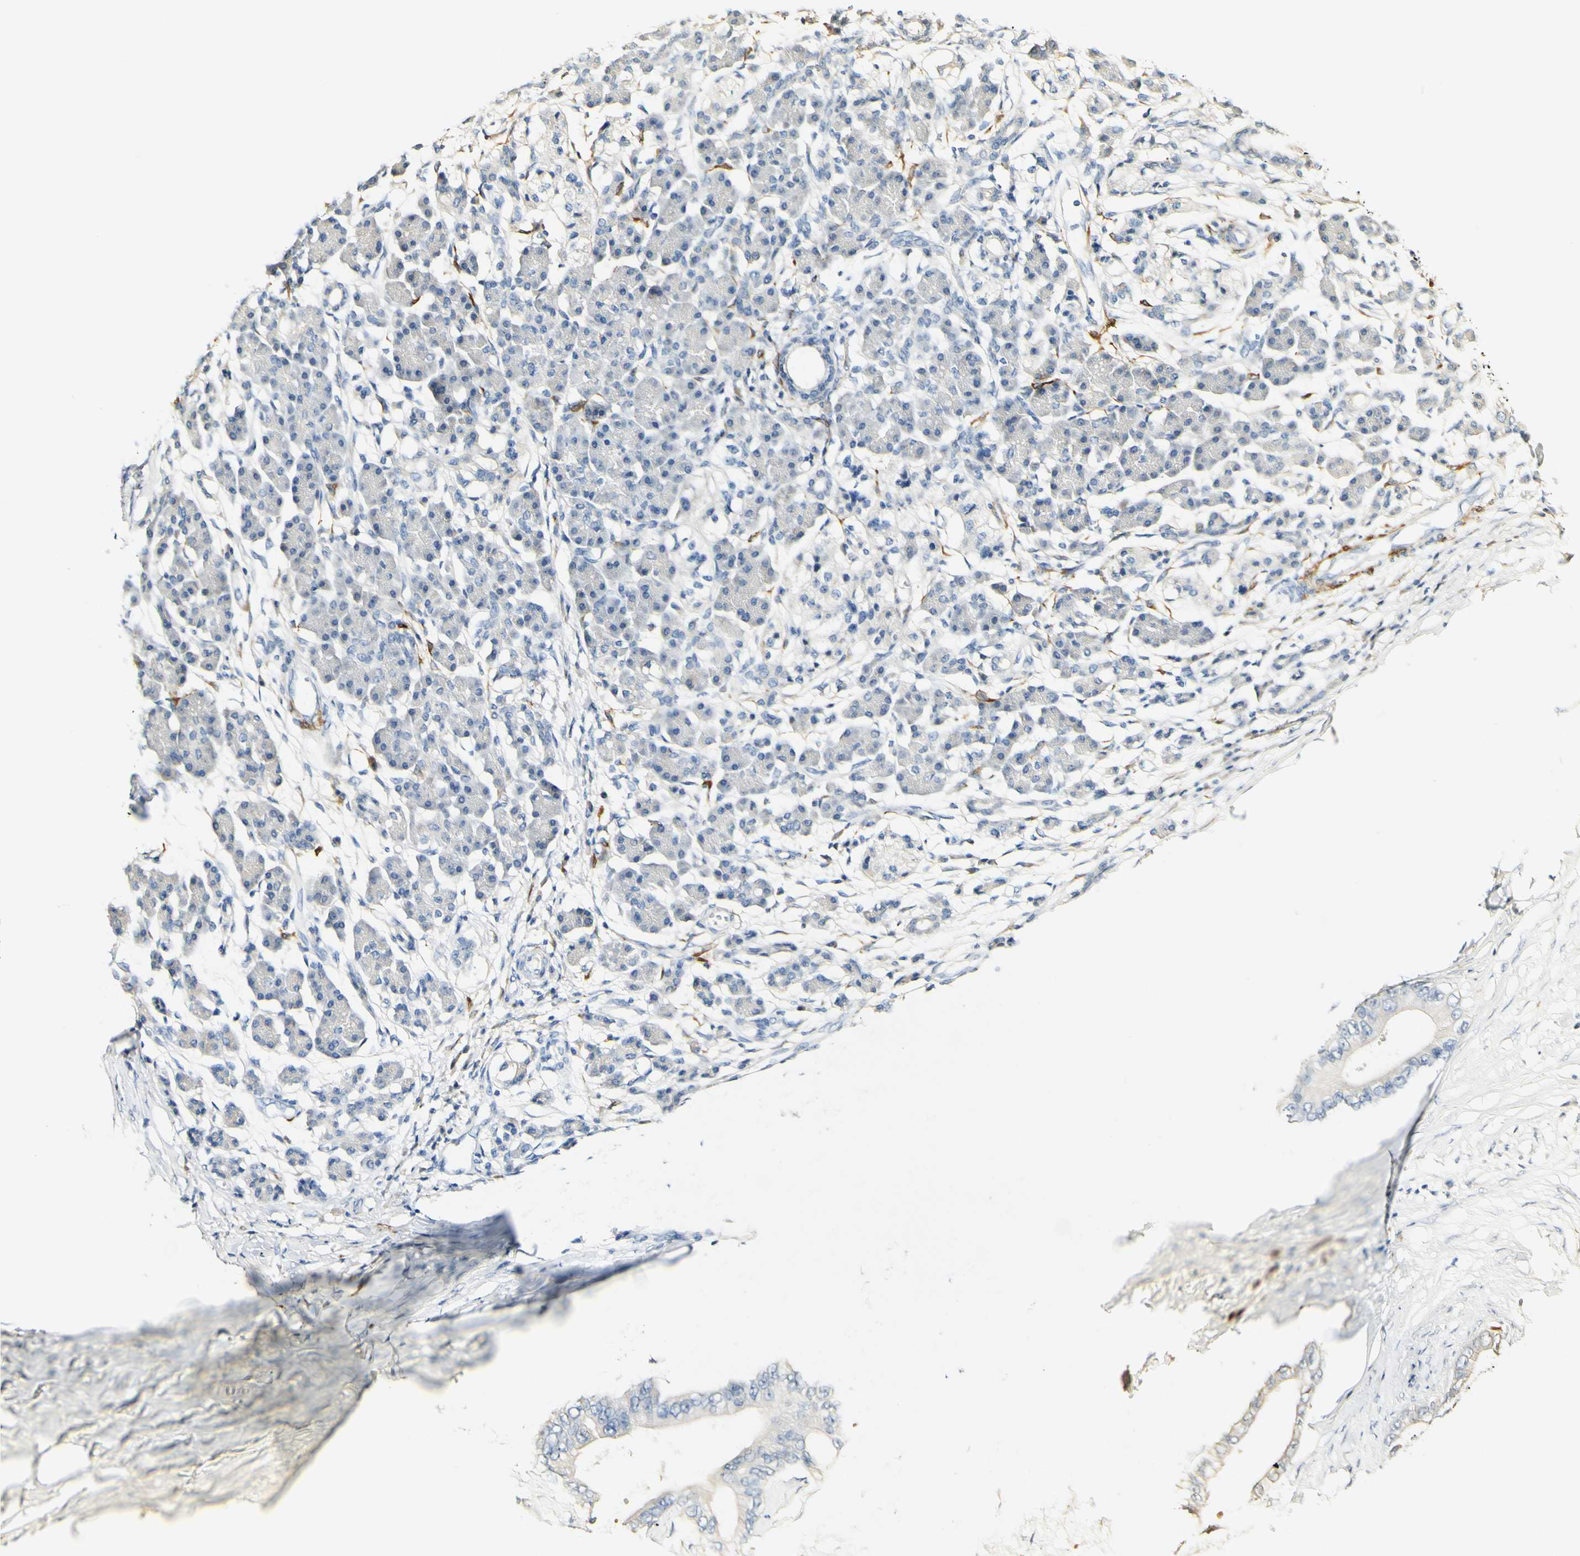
{"staining": {"intensity": "negative", "quantity": "none", "location": "none"}, "tissue": "pancreatic cancer", "cell_type": "Tumor cells", "image_type": "cancer", "snomed": [{"axis": "morphology", "description": "Adenocarcinoma, NOS"}, {"axis": "topography", "description": "Pancreas"}], "caption": "This photomicrograph is of pancreatic adenocarcinoma stained with IHC to label a protein in brown with the nuclei are counter-stained blue. There is no expression in tumor cells.", "gene": "FMO3", "patient": {"sex": "male", "age": 77}}